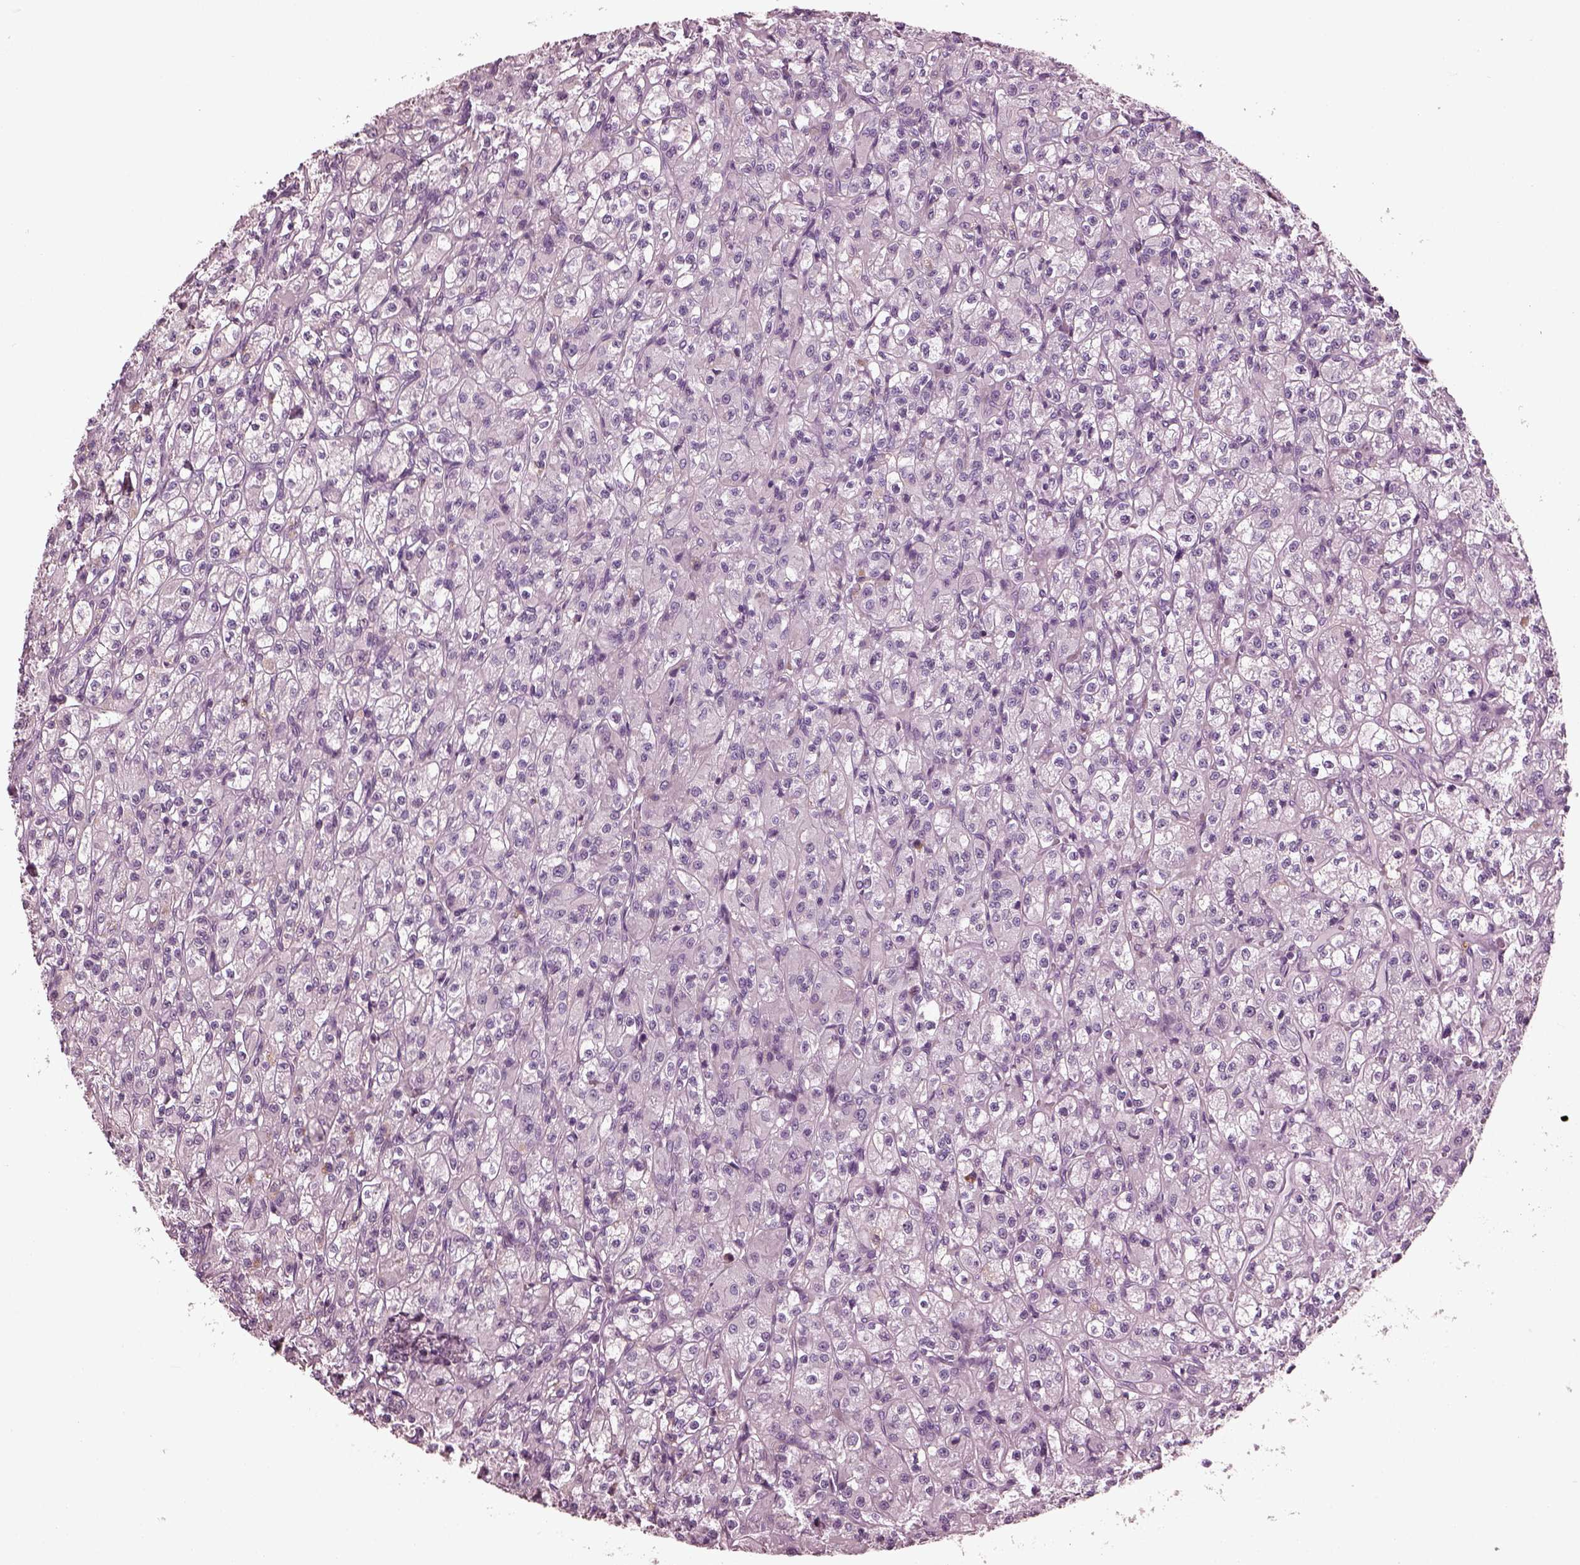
{"staining": {"intensity": "negative", "quantity": "none", "location": "none"}, "tissue": "renal cancer", "cell_type": "Tumor cells", "image_type": "cancer", "snomed": [{"axis": "morphology", "description": "Adenocarcinoma, NOS"}, {"axis": "topography", "description": "Kidney"}], "caption": "Tumor cells are negative for brown protein staining in renal cancer.", "gene": "GDF11", "patient": {"sex": "female", "age": 70}}